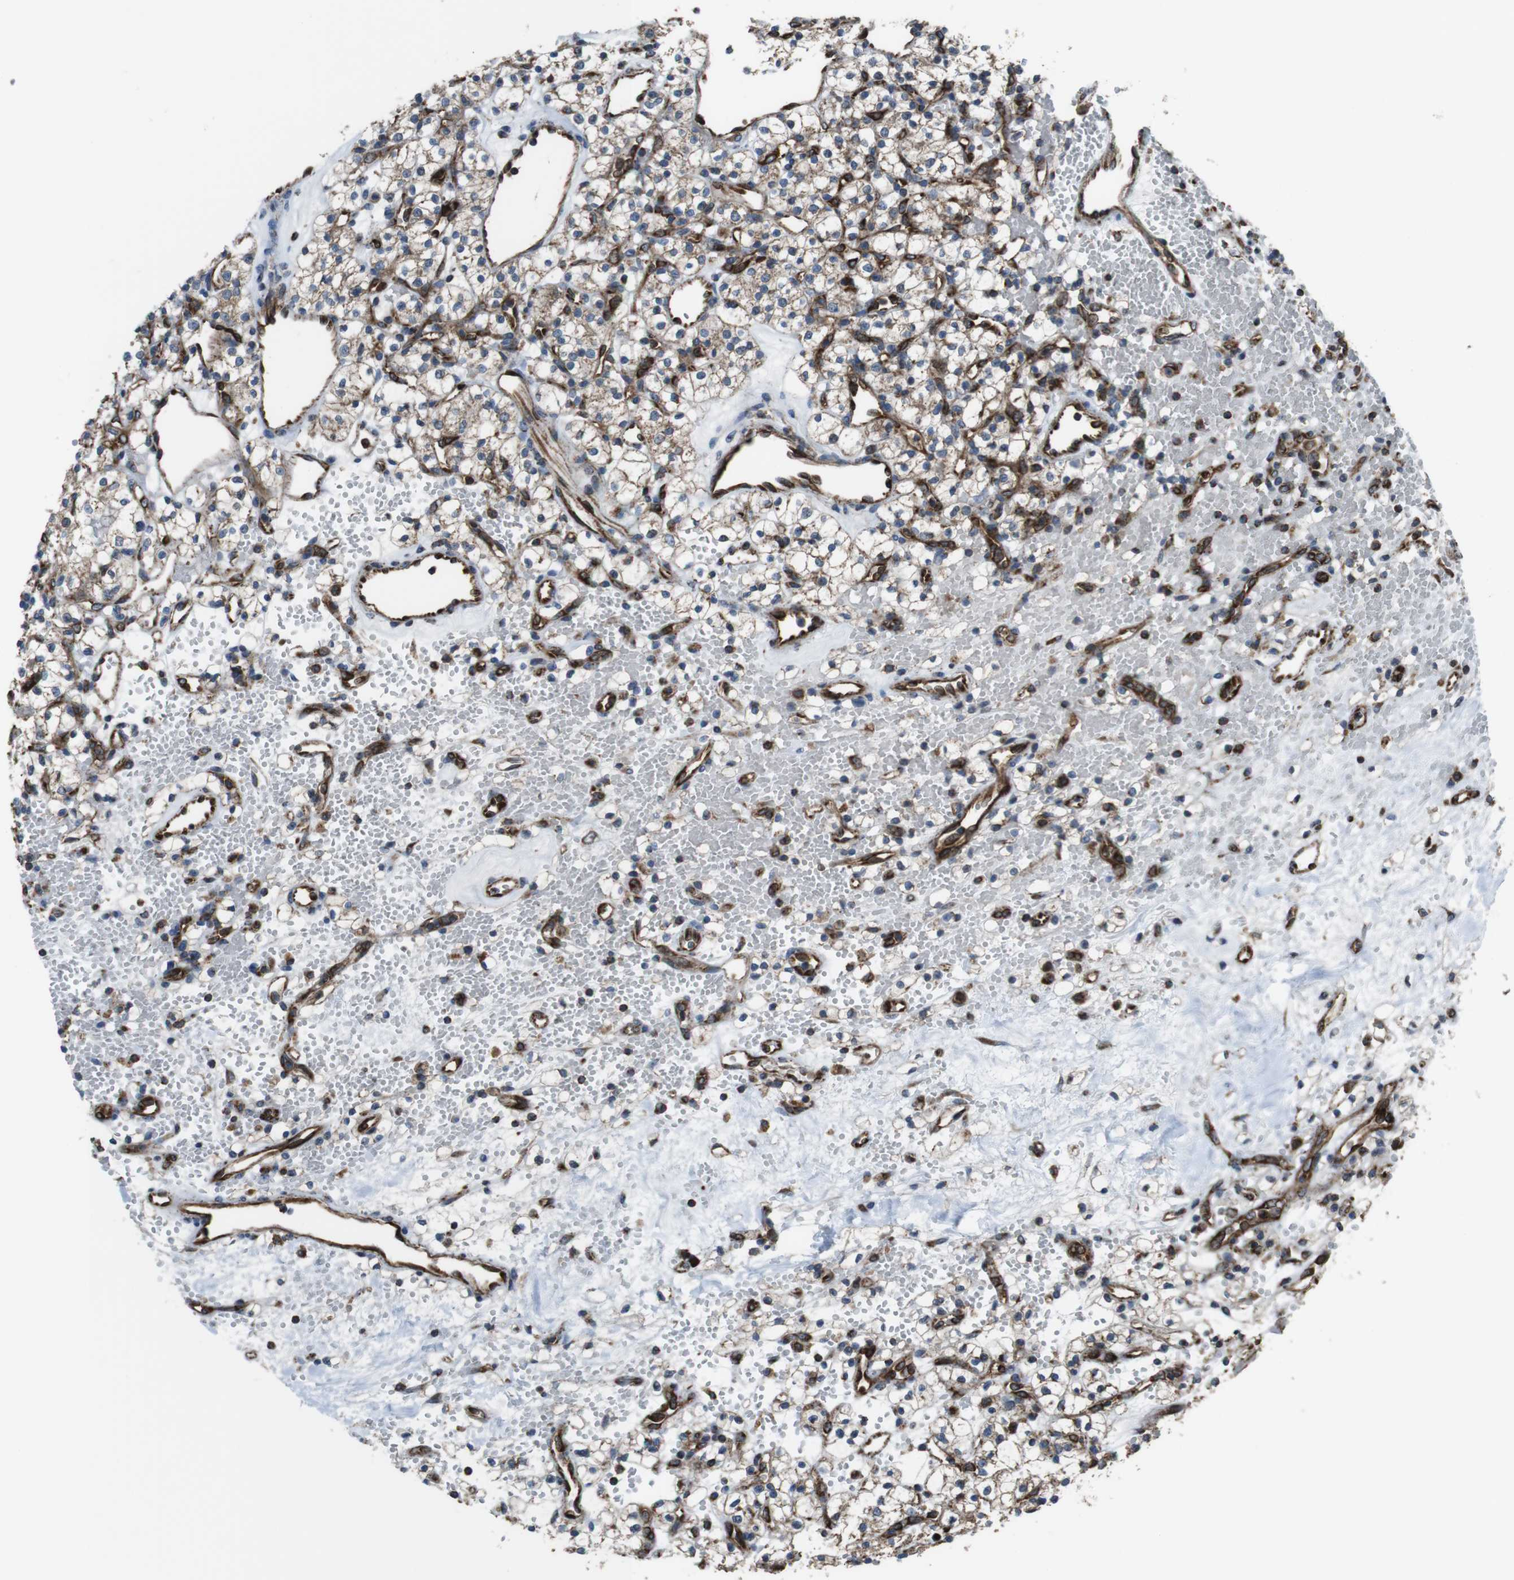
{"staining": {"intensity": "weak", "quantity": ">75%", "location": "cytoplasmic/membranous"}, "tissue": "renal cancer", "cell_type": "Tumor cells", "image_type": "cancer", "snomed": [{"axis": "morphology", "description": "Adenocarcinoma, NOS"}, {"axis": "topography", "description": "Kidney"}], "caption": "Immunohistochemical staining of adenocarcinoma (renal) reveals low levels of weak cytoplasmic/membranous expression in approximately >75% of tumor cells.", "gene": "GIMAP8", "patient": {"sex": "female", "age": 60}}